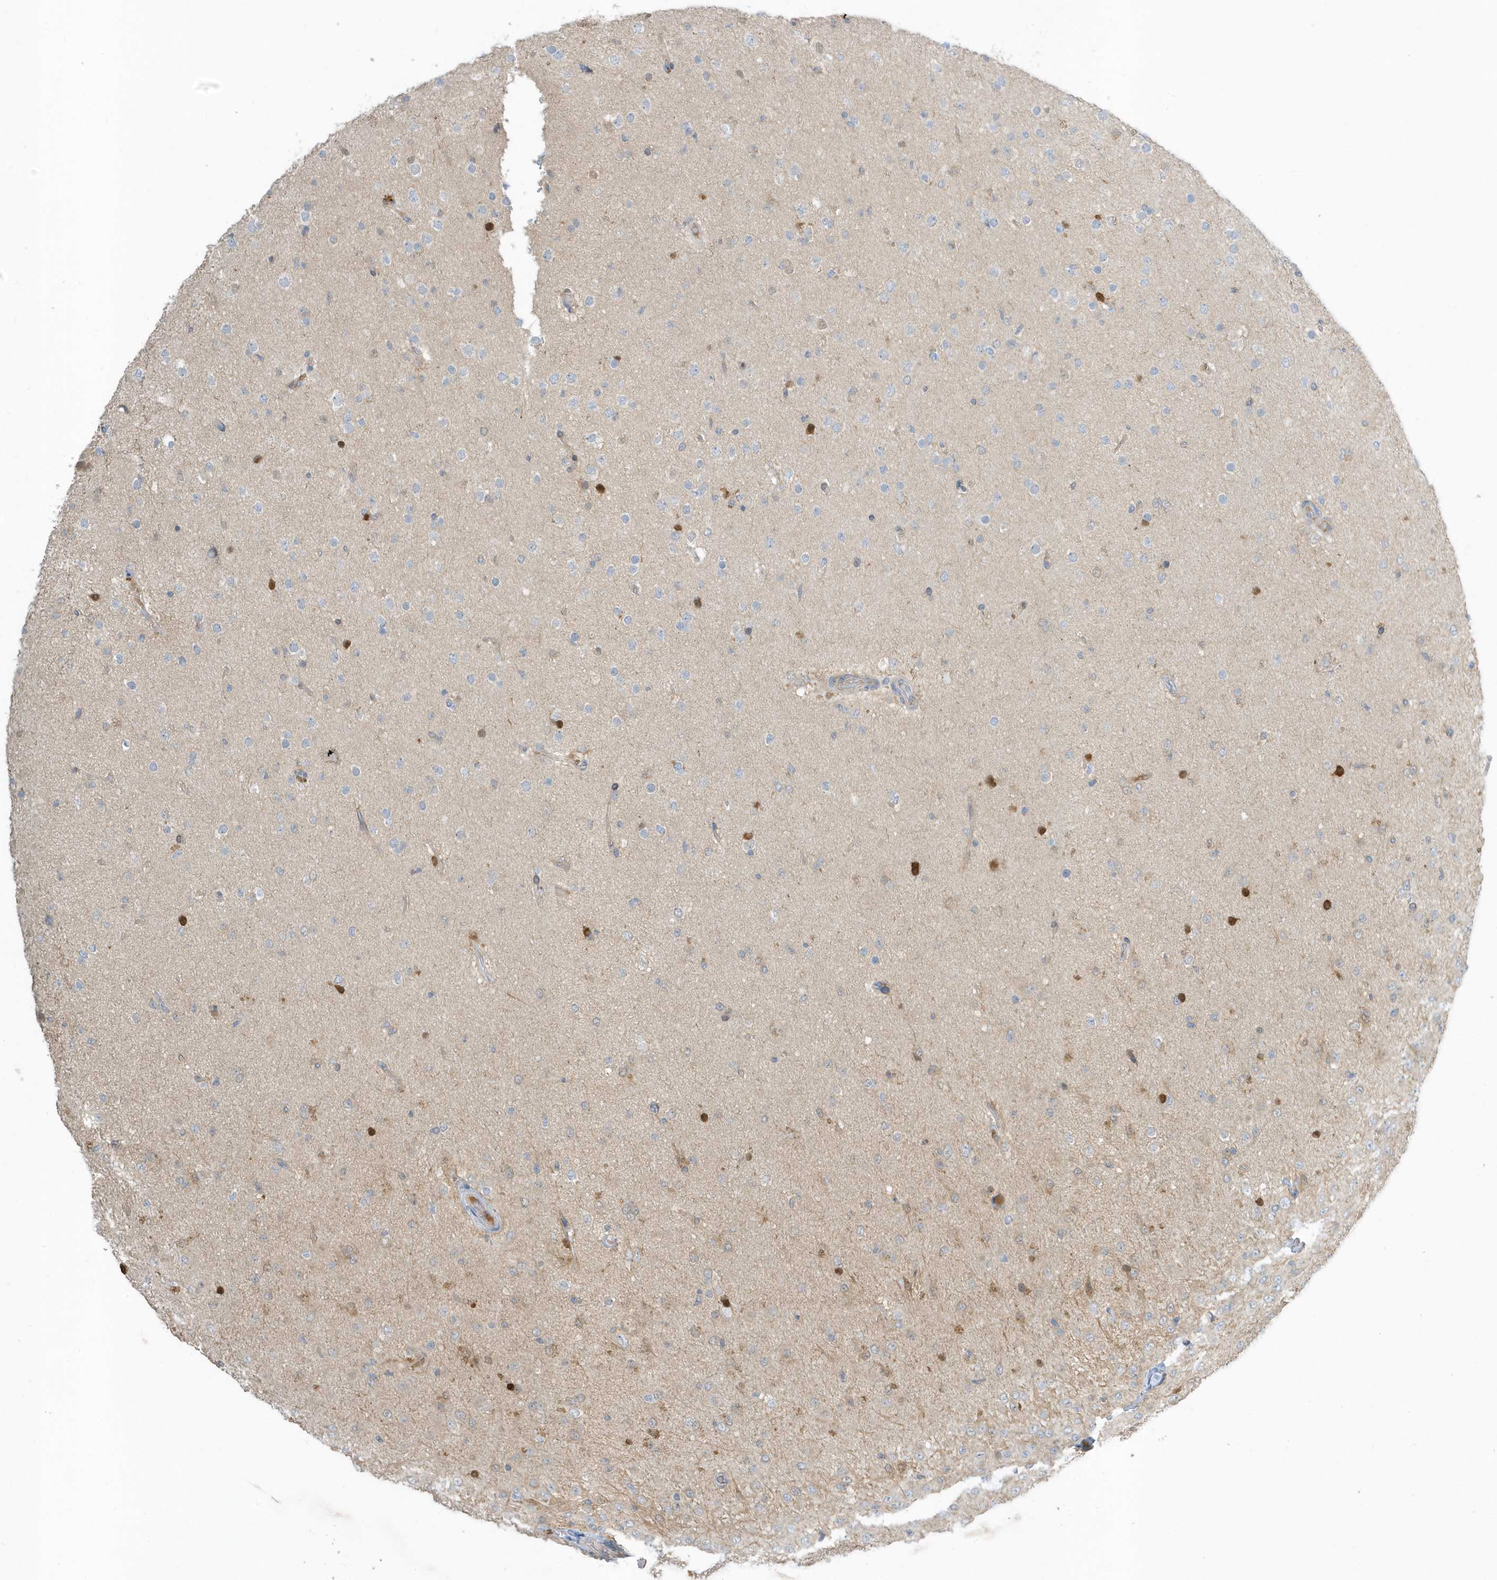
{"staining": {"intensity": "moderate", "quantity": "25%-75%", "location": "nuclear"}, "tissue": "glioma", "cell_type": "Tumor cells", "image_type": "cancer", "snomed": [{"axis": "morphology", "description": "Glioma, malignant, Low grade"}, {"axis": "topography", "description": "Brain"}], "caption": "About 25%-75% of tumor cells in glioma show moderate nuclear protein staining as visualized by brown immunohistochemical staining.", "gene": "USP53", "patient": {"sex": "male", "age": 65}}